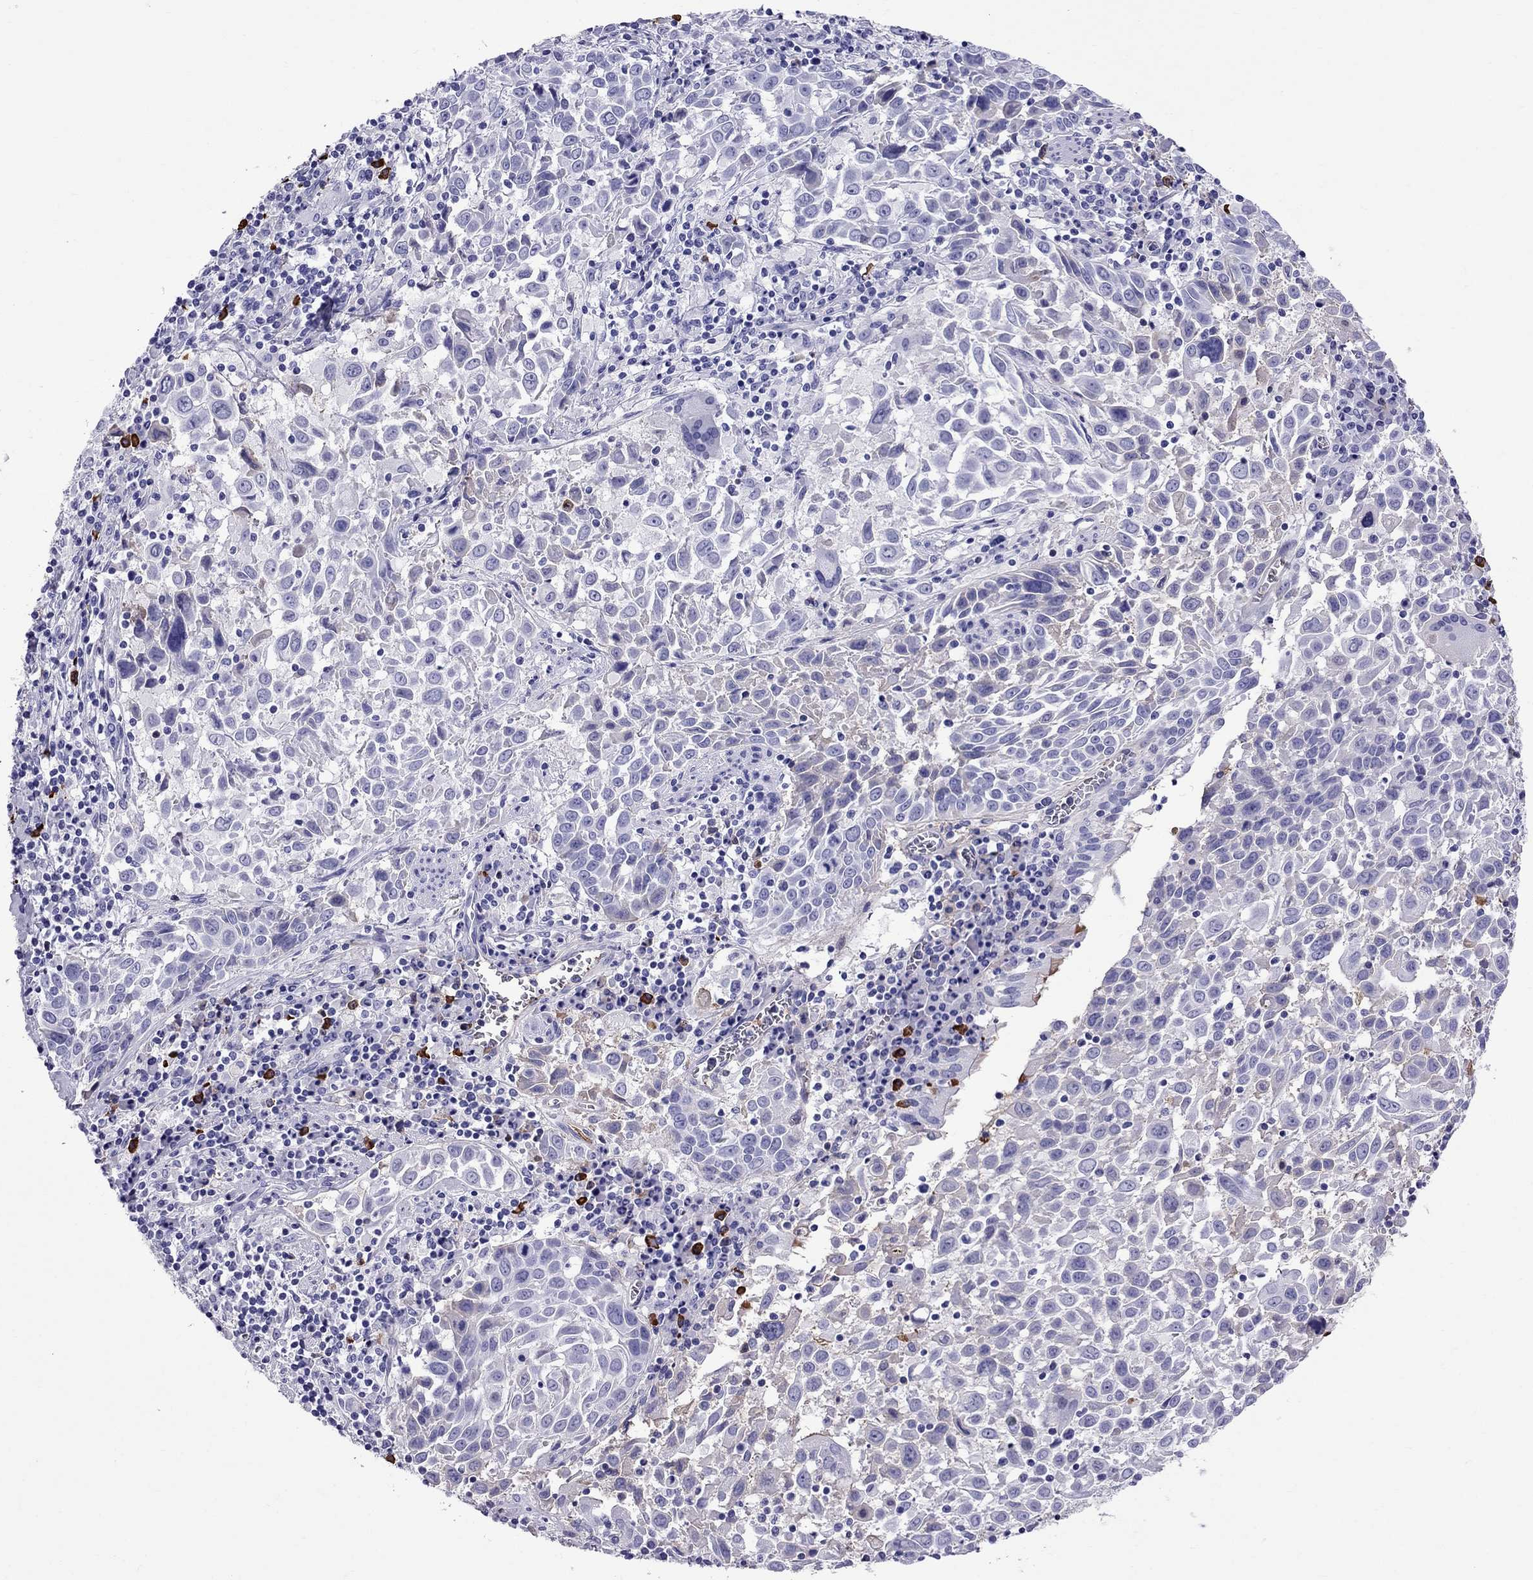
{"staining": {"intensity": "negative", "quantity": "none", "location": "none"}, "tissue": "lung cancer", "cell_type": "Tumor cells", "image_type": "cancer", "snomed": [{"axis": "morphology", "description": "Squamous cell carcinoma, NOS"}, {"axis": "topography", "description": "Lung"}], "caption": "Tumor cells are negative for protein expression in human squamous cell carcinoma (lung). (DAB (3,3'-diaminobenzidine) IHC with hematoxylin counter stain).", "gene": "SCART1", "patient": {"sex": "male", "age": 57}}